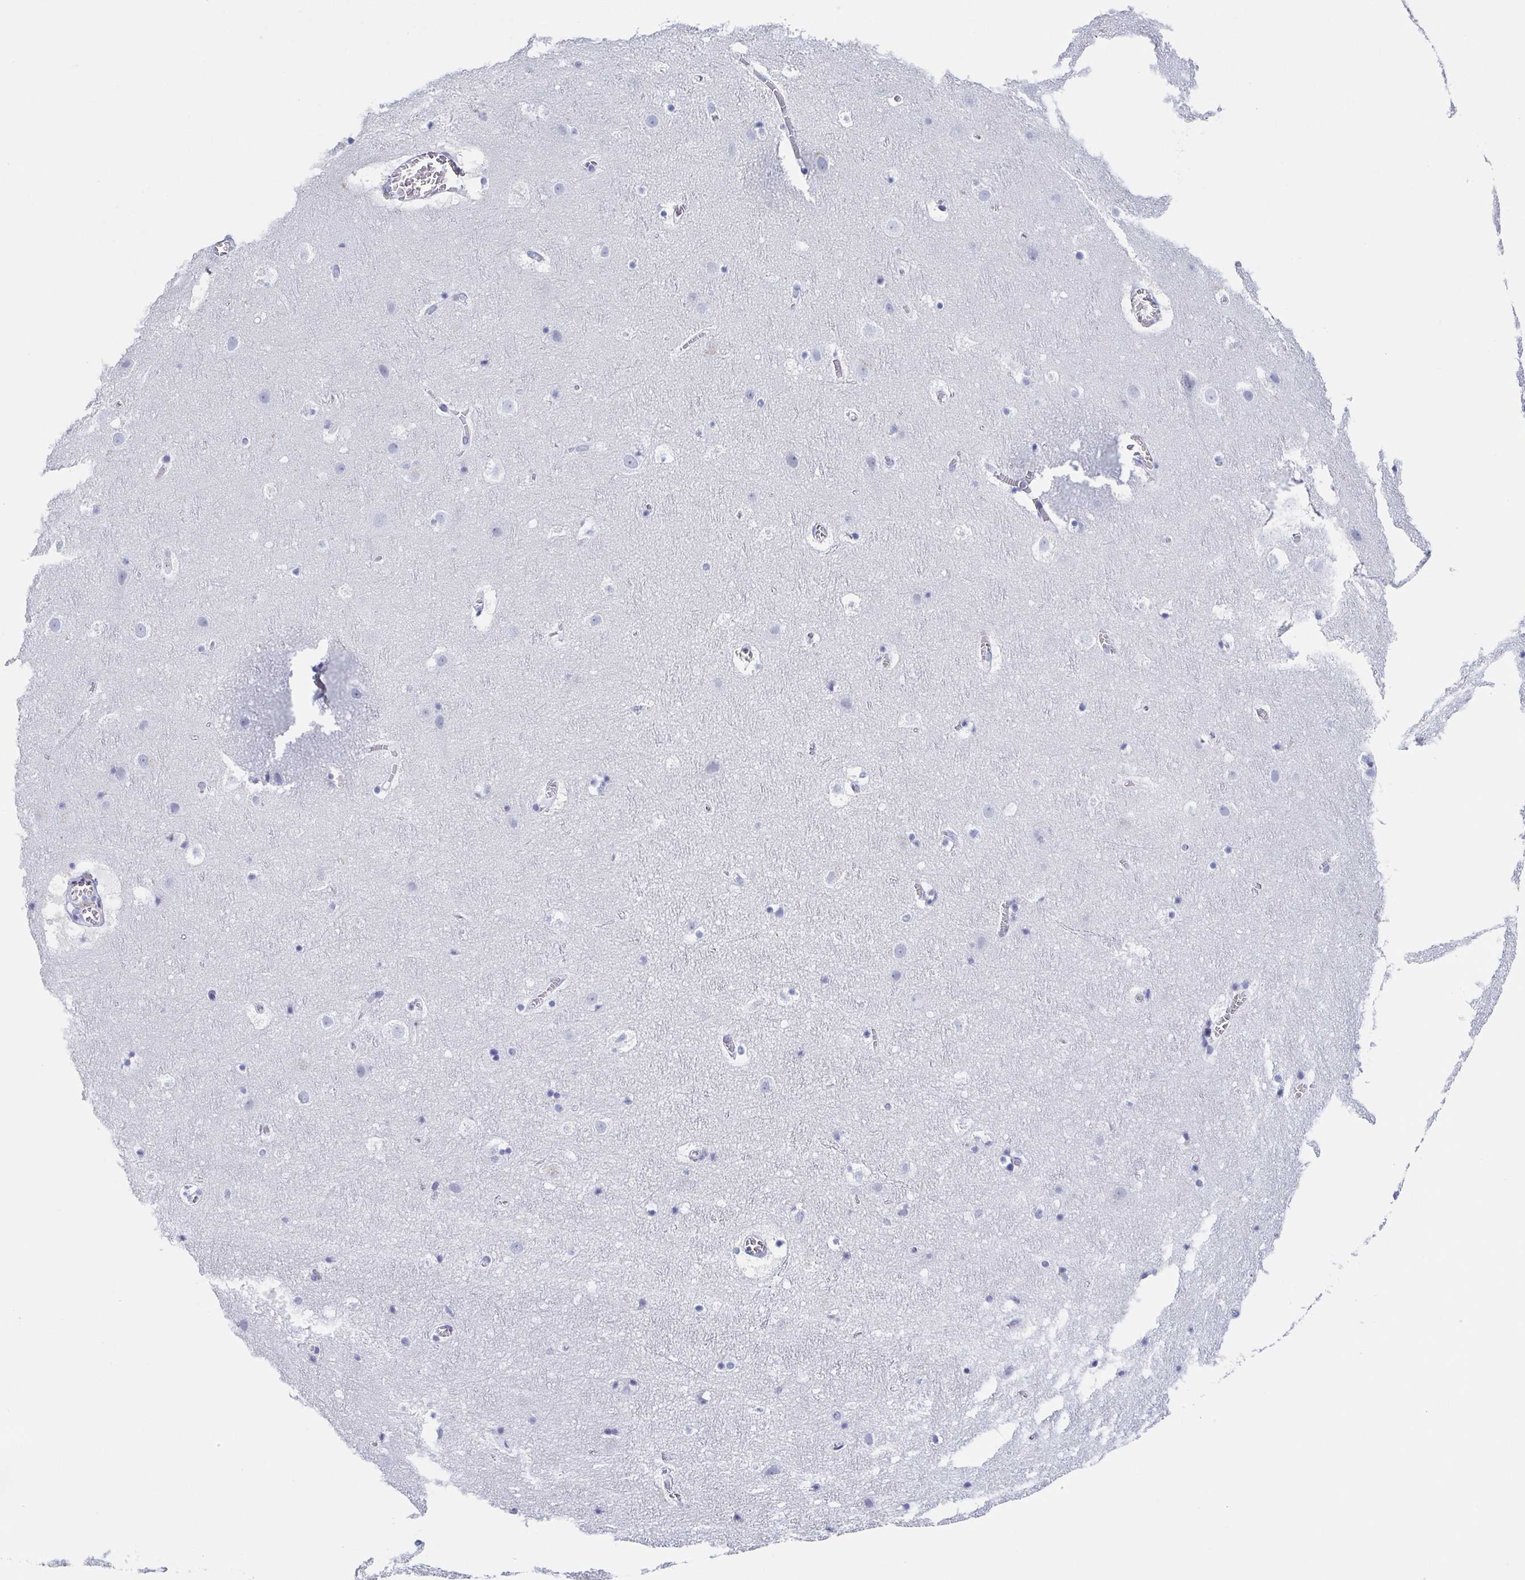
{"staining": {"intensity": "negative", "quantity": "none", "location": "none"}, "tissue": "cerebral cortex", "cell_type": "Endothelial cells", "image_type": "normal", "snomed": [{"axis": "morphology", "description": "Normal tissue, NOS"}, {"axis": "topography", "description": "Cerebral cortex"}], "caption": "Endothelial cells show no significant protein staining in normal cerebral cortex.", "gene": "REG4", "patient": {"sex": "female", "age": 42}}